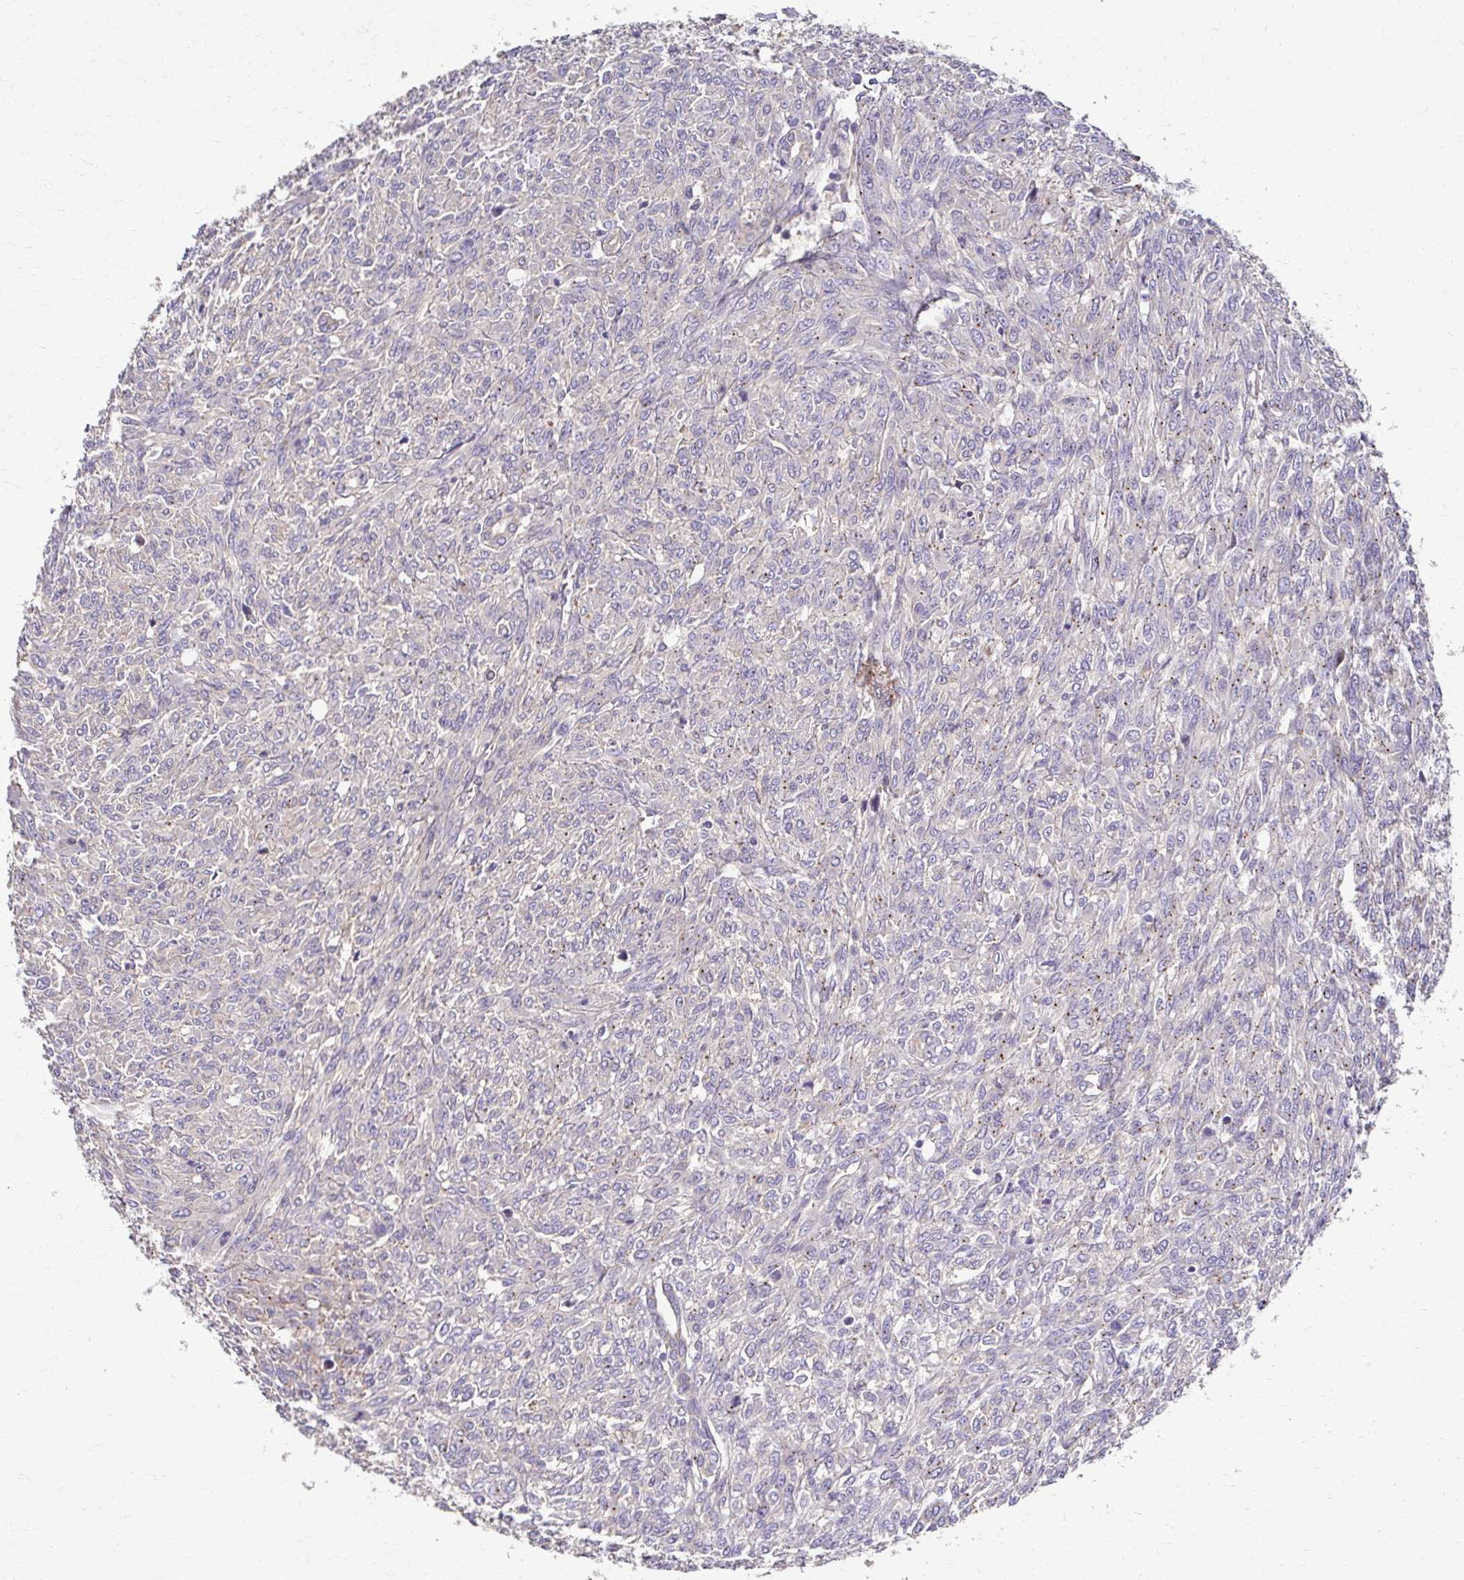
{"staining": {"intensity": "negative", "quantity": "none", "location": "none"}, "tissue": "renal cancer", "cell_type": "Tumor cells", "image_type": "cancer", "snomed": [{"axis": "morphology", "description": "Adenocarcinoma, NOS"}, {"axis": "topography", "description": "Kidney"}], "caption": "Tumor cells are negative for protein expression in human adenocarcinoma (renal).", "gene": "SKA2", "patient": {"sex": "male", "age": 58}}